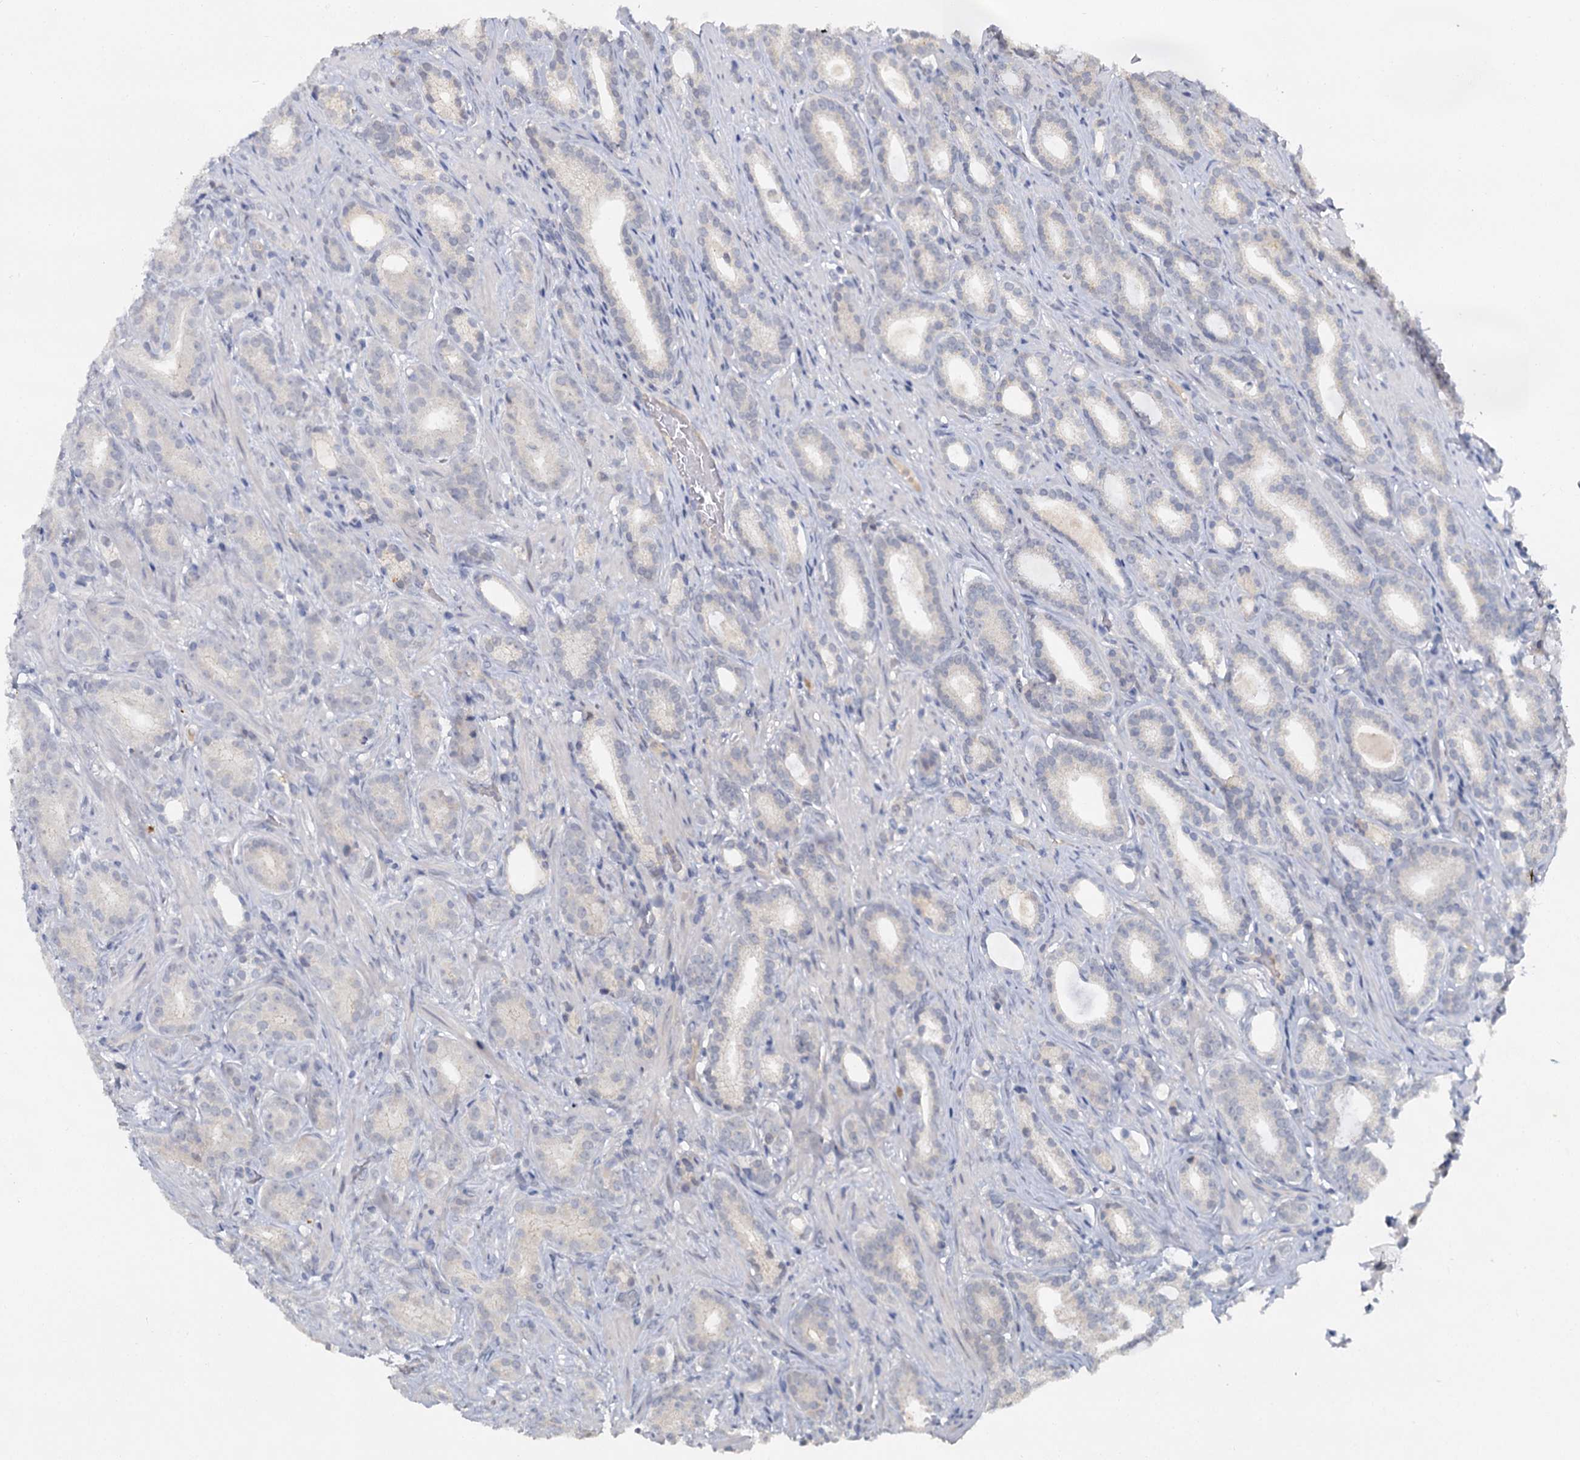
{"staining": {"intensity": "negative", "quantity": "none", "location": "none"}, "tissue": "prostate cancer", "cell_type": "Tumor cells", "image_type": "cancer", "snomed": [{"axis": "morphology", "description": "Adenocarcinoma, Low grade"}, {"axis": "topography", "description": "Prostate"}], "caption": "Histopathology image shows no significant protein expression in tumor cells of prostate cancer (adenocarcinoma (low-grade)).", "gene": "MUCL1", "patient": {"sex": "male", "age": 71}}